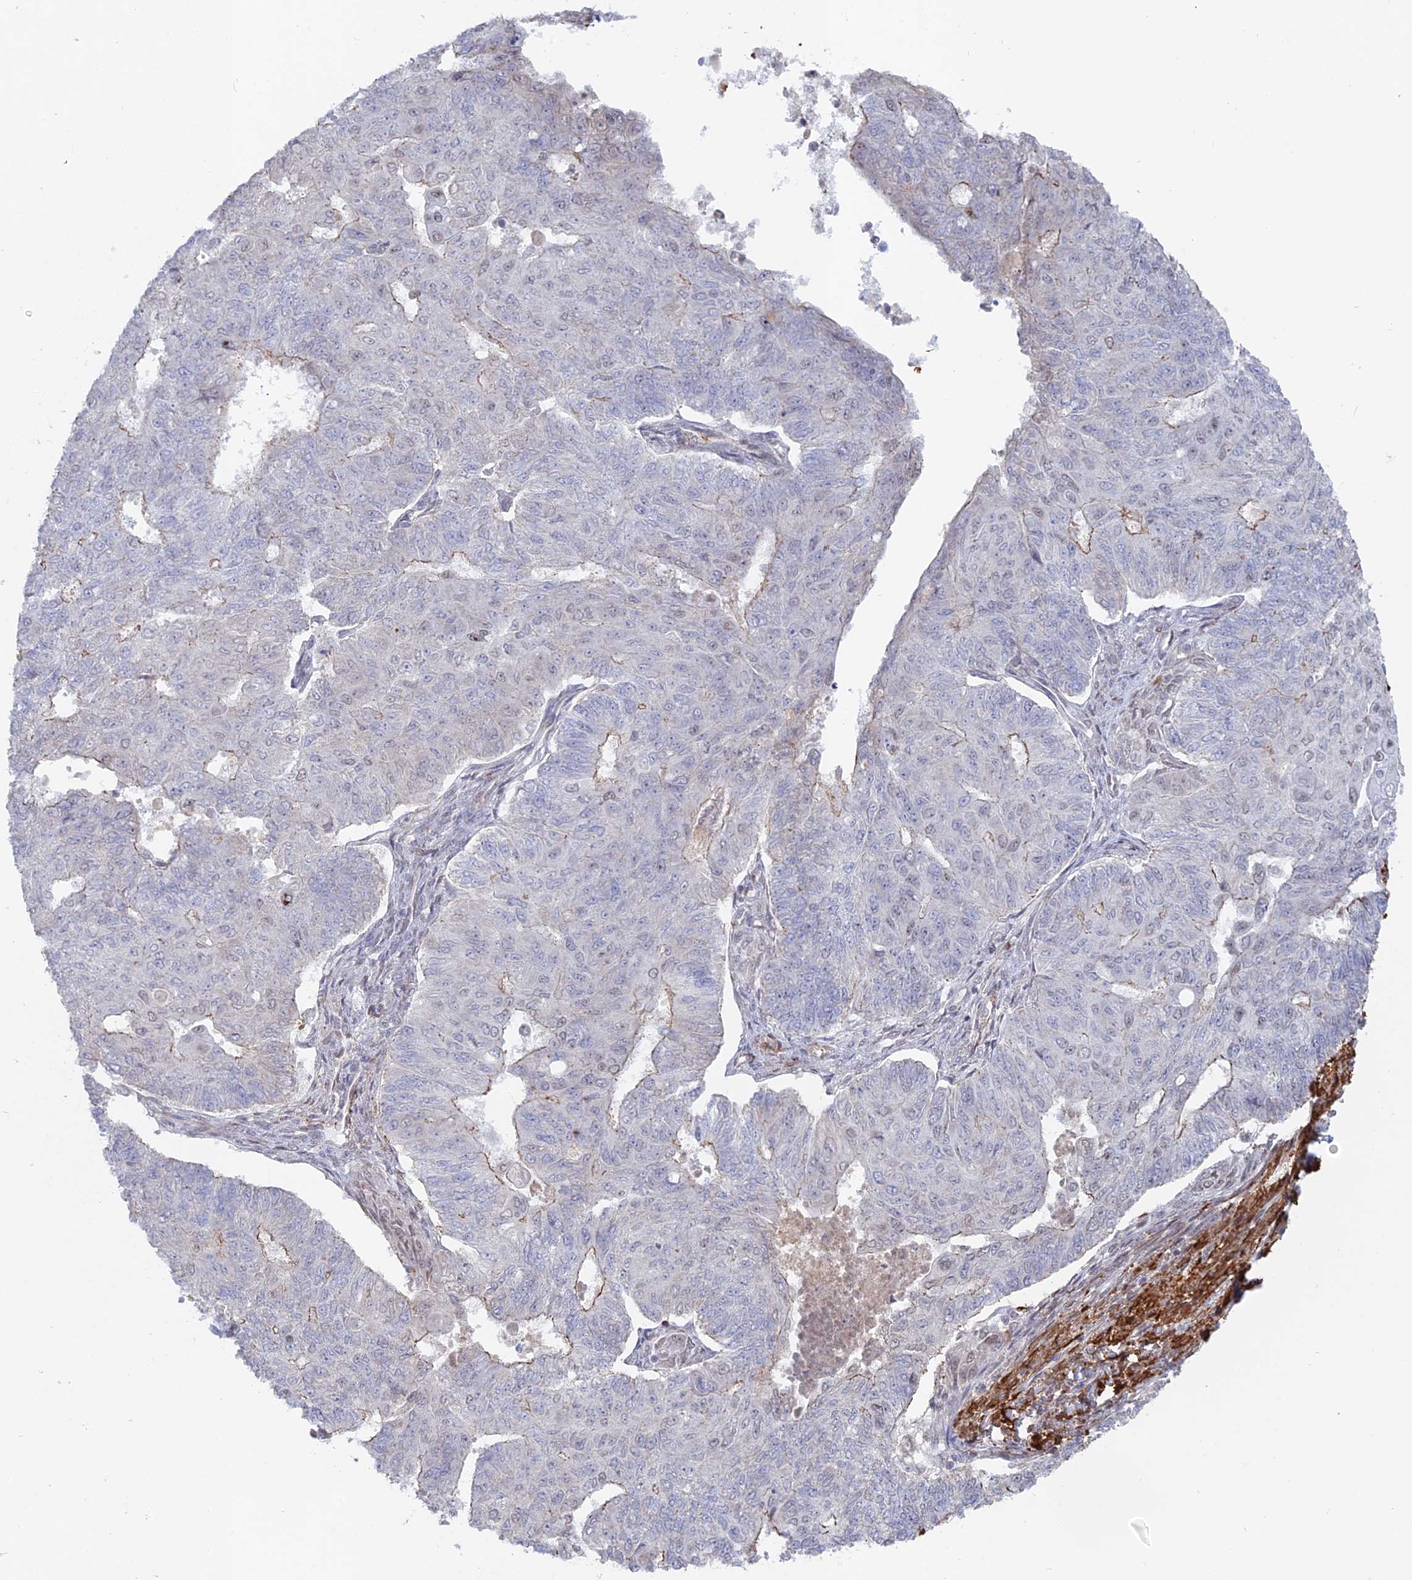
{"staining": {"intensity": "moderate", "quantity": "<25%", "location": "cytoplasmic/membranous"}, "tissue": "endometrial cancer", "cell_type": "Tumor cells", "image_type": "cancer", "snomed": [{"axis": "morphology", "description": "Adenocarcinoma, NOS"}, {"axis": "topography", "description": "Endometrium"}], "caption": "Immunohistochemistry (DAB) staining of endometrial adenocarcinoma shows moderate cytoplasmic/membranous protein expression in approximately <25% of tumor cells.", "gene": "CCDC154", "patient": {"sex": "female", "age": 32}}